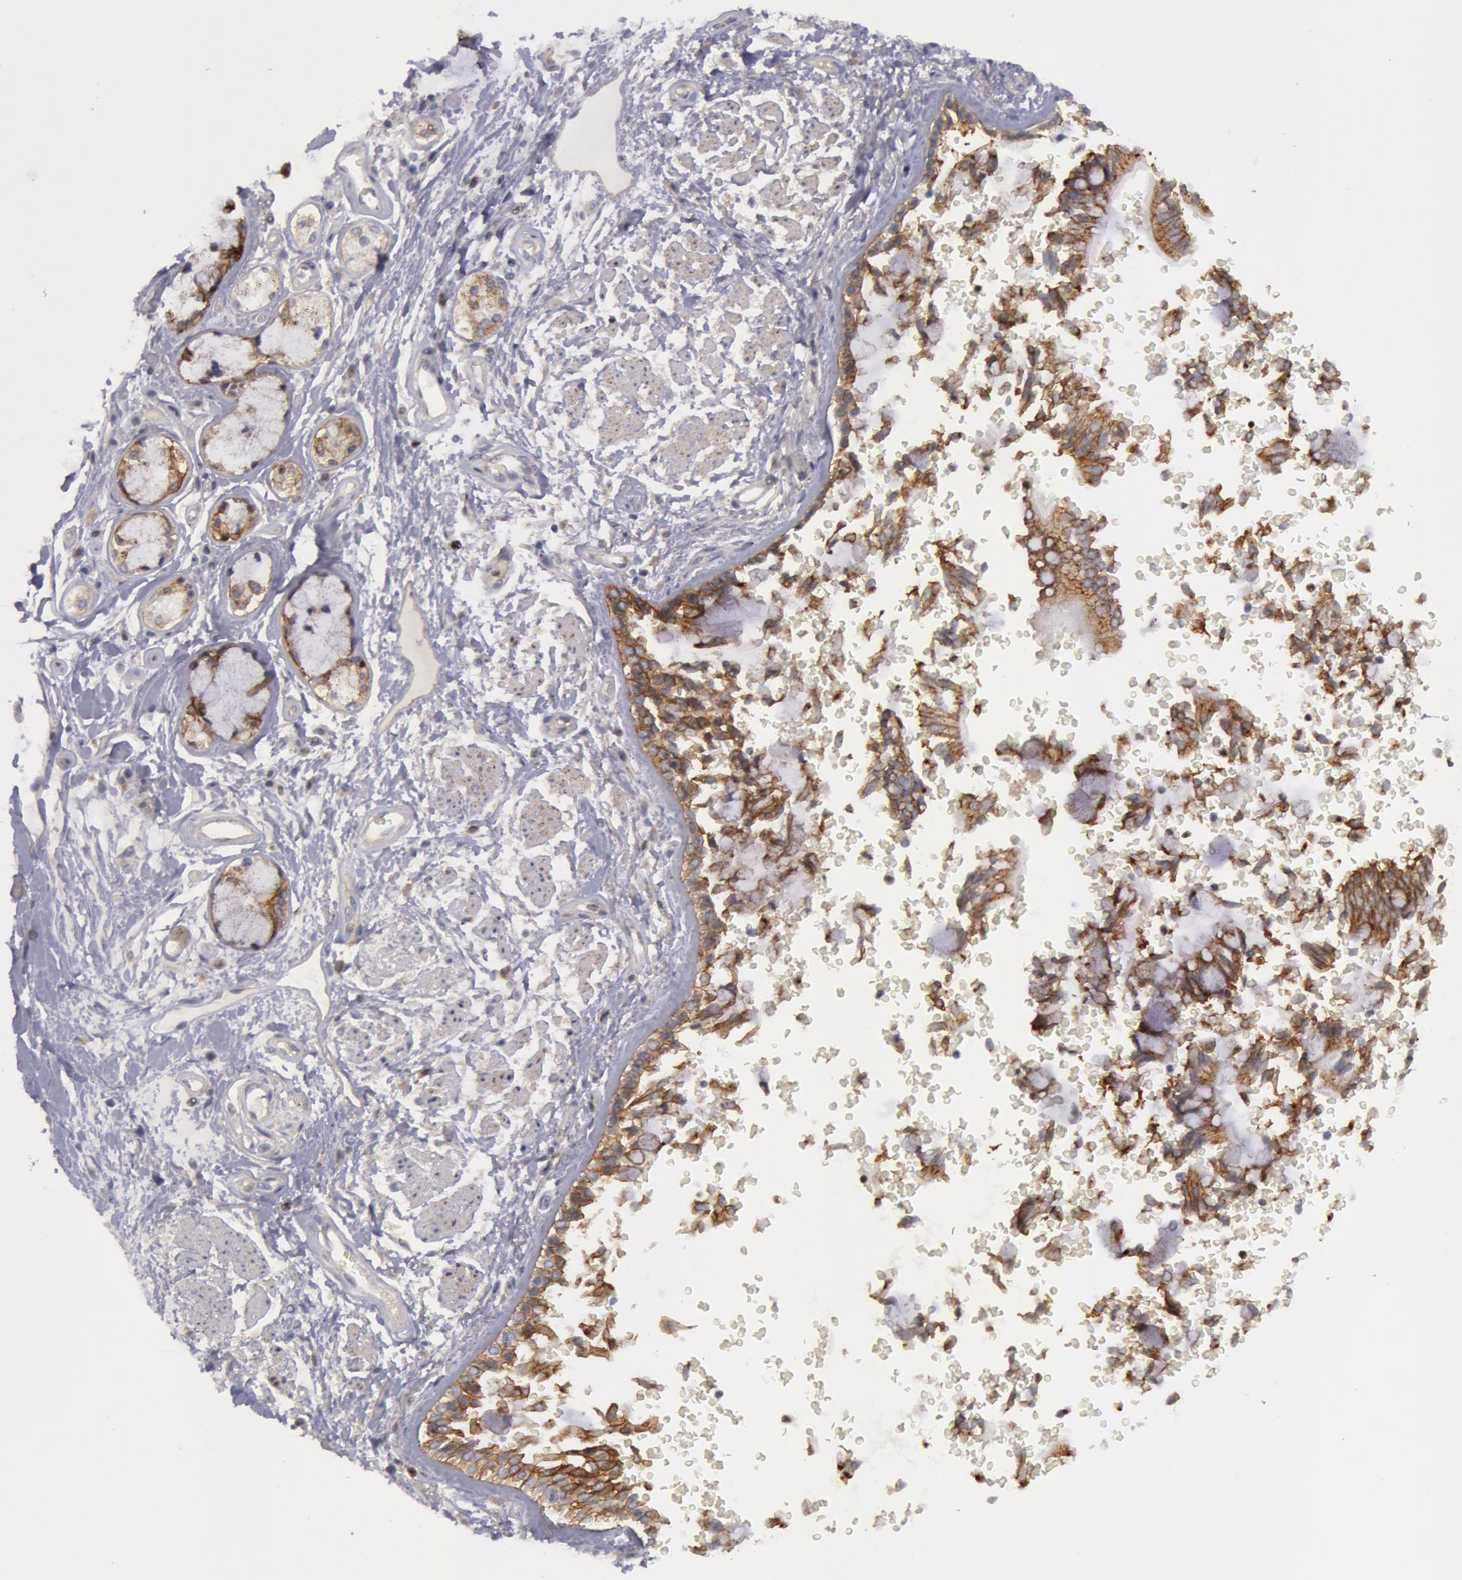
{"staining": {"intensity": "moderate", "quantity": ">75%", "location": "cytoplasmic/membranous"}, "tissue": "bronchus", "cell_type": "Respiratory epithelial cells", "image_type": "normal", "snomed": [{"axis": "morphology", "description": "Normal tissue, NOS"}, {"axis": "topography", "description": "Cartilage tissue"}, {"axis": "topography", "description": "Lung"}], "caption": "Unremarkable bronchus reveals moderate cytoplasmic/membranous staining in about >75% of respiratory epithelial cells (DAB (3,3'-diaminobenzidine) IHC, brown staining for protein, blue staining for nuclei)..", "gene": "ERBB2", "patient": {"sex": "male", "age": 65}}